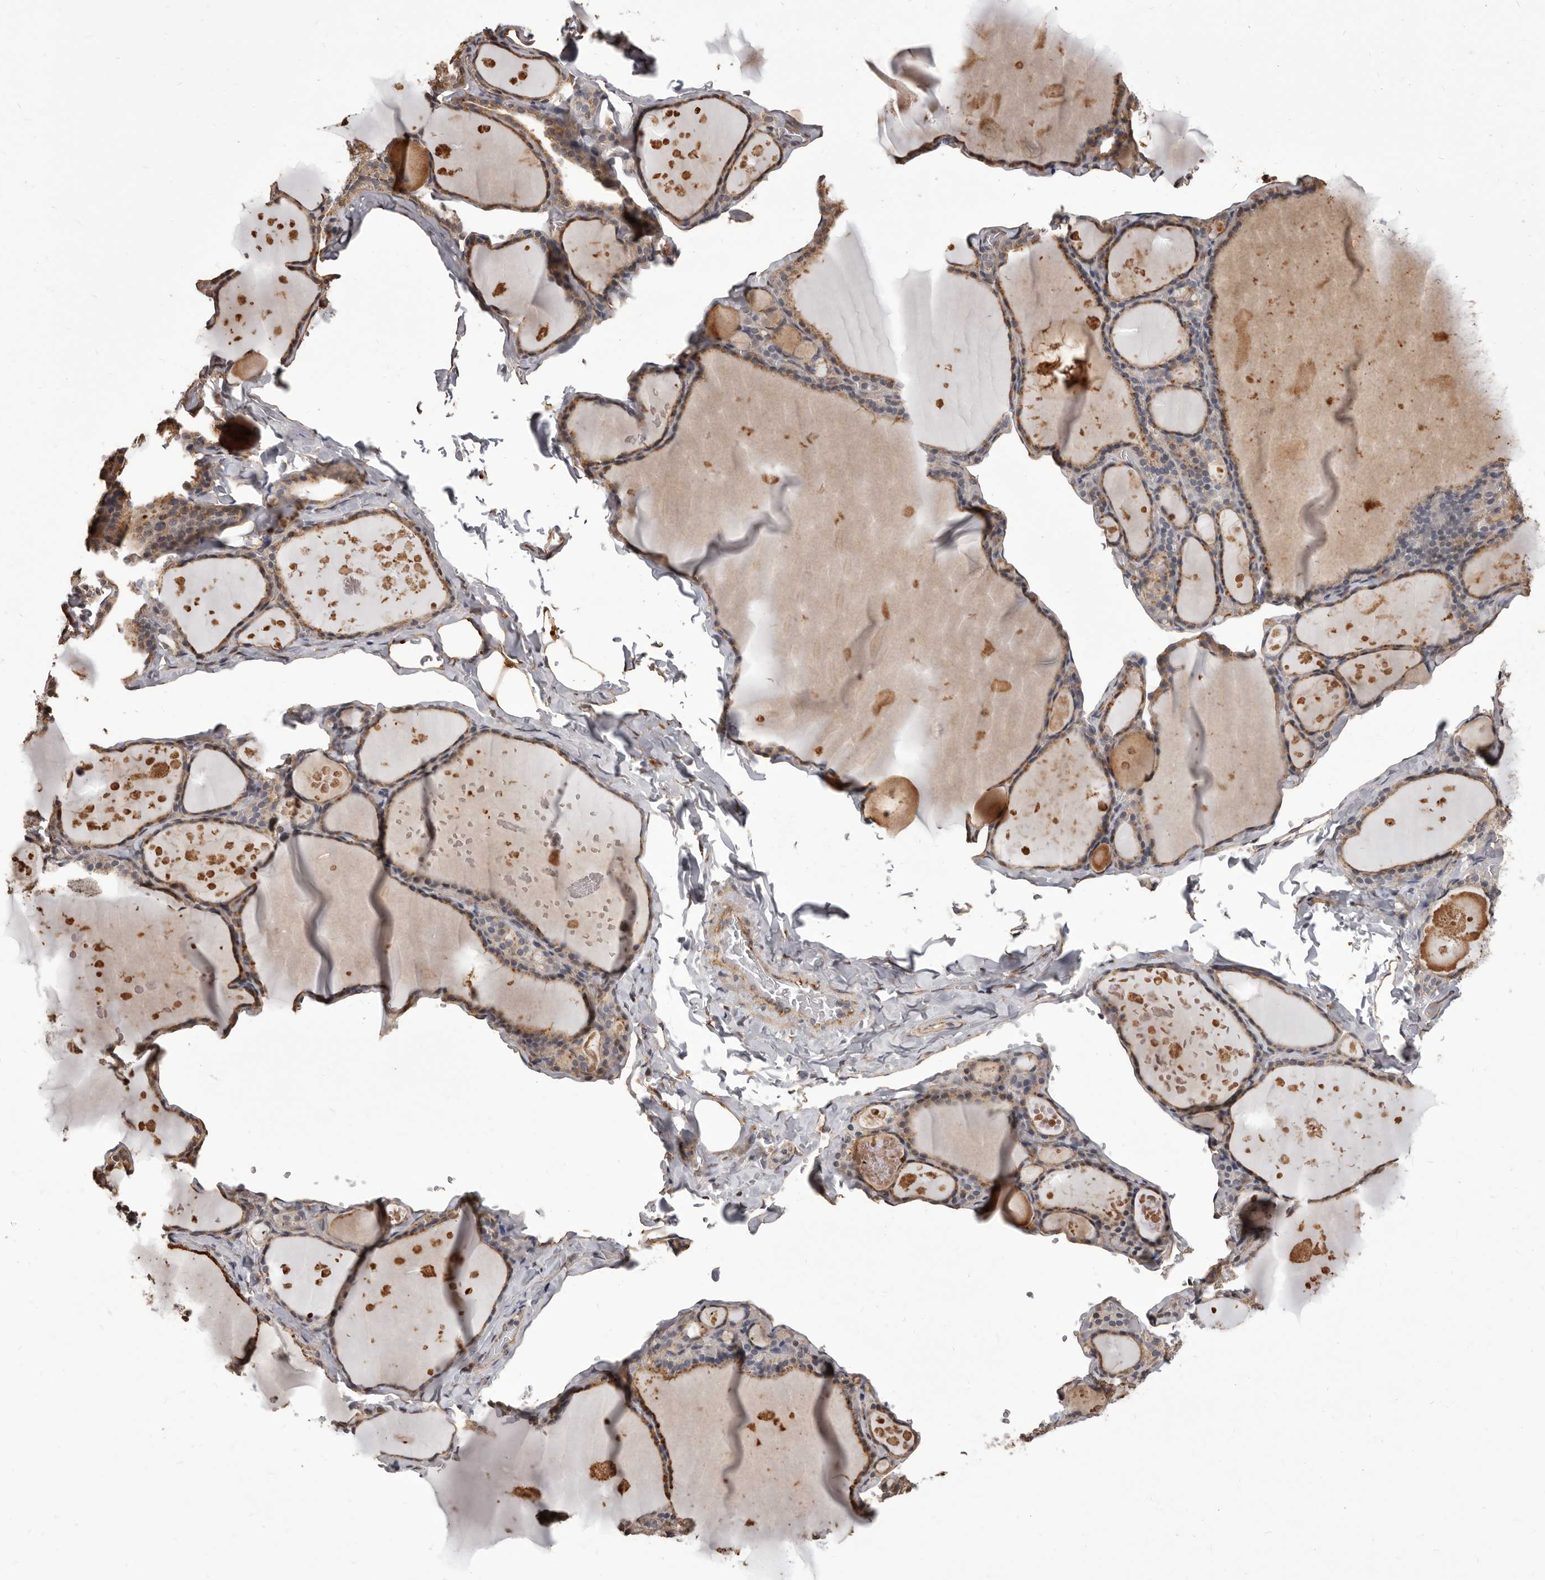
{"staining": {"intensity": "moderate", "quantity": ">75%", "location": "cytoplasmic/membranous"}, "tissue": "thyroid gland", "cell_type": "Glandular cells", "image_type": "normal", "snomed": [{"axis": "morphology", "description": "Normal tissue, NOS"}, {"axis": "topography", "description": "Thyroid gland"}], "caption": "High-power microscopy captured an immunohistochemistry (IHC) micrograph of benign thyroid gland, revealing moderate cytoplasmic/membranous positivity in about >75% of glandular cells.", "gene": "ALPK1", "patient": {"sex": "male", "age": 56}}